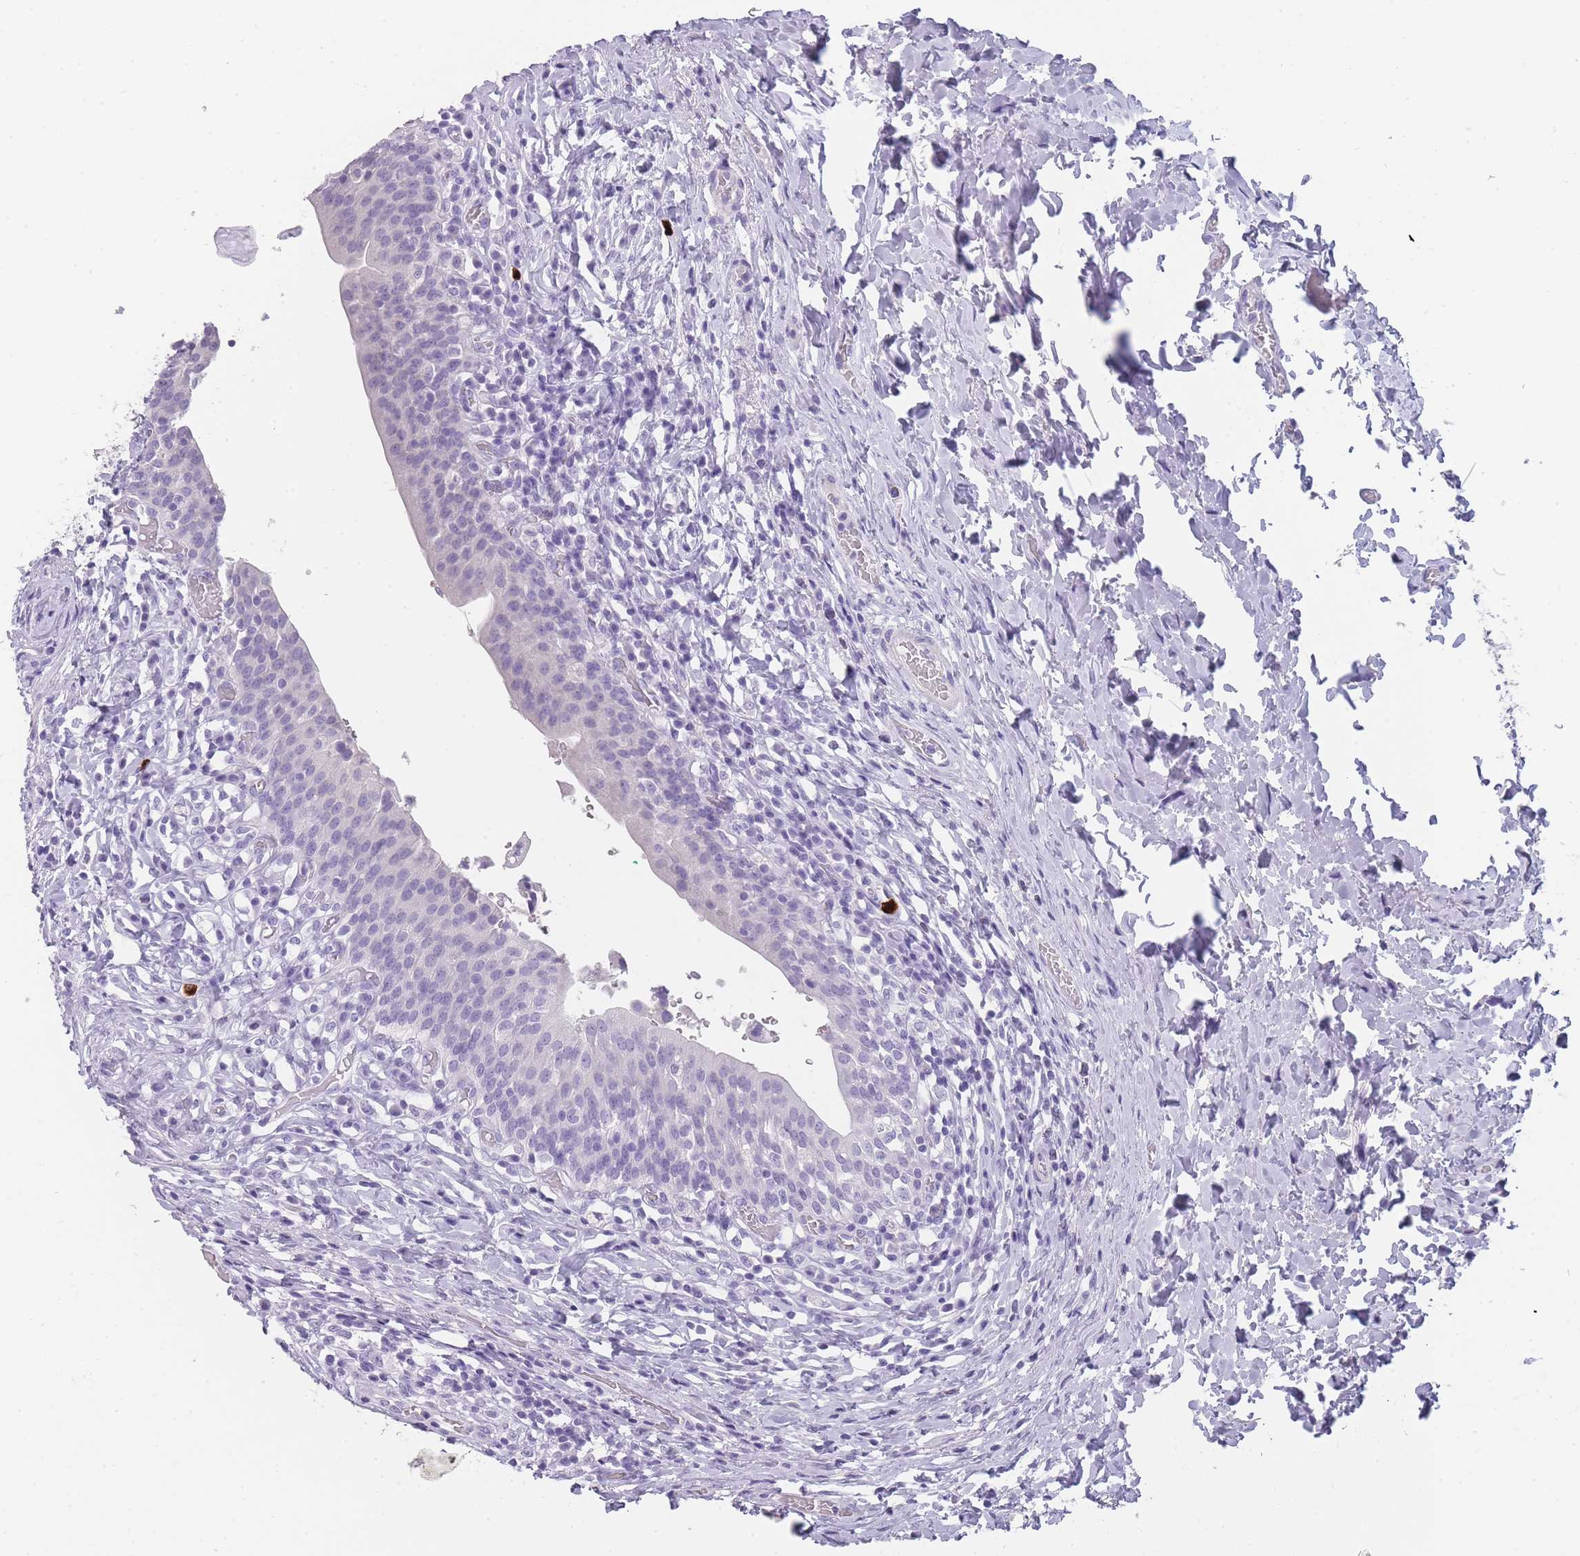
{"staining": {"intensity": "negative", "quantity": "none", "location": "none"}, "tissue": "urinary bladder", "cell_type": "Urothelial cells", "image_type": "normal", "snomed": [{"axis": "morphology", "description": "Normal tissue, NOS"}, {"axis": "morphology", "description": "Inflammation, NOS"}, {"axis": "topography", "description": "Urinary bladder"}], "caption": "Immunohistochemistry (IHC) image of unremarkable urinary bladder stained for a protein (brown), which reveals no staining in urothelial cells.", "gene": "TCP11X1", "patient": {"sex": "male", "age": 64}}